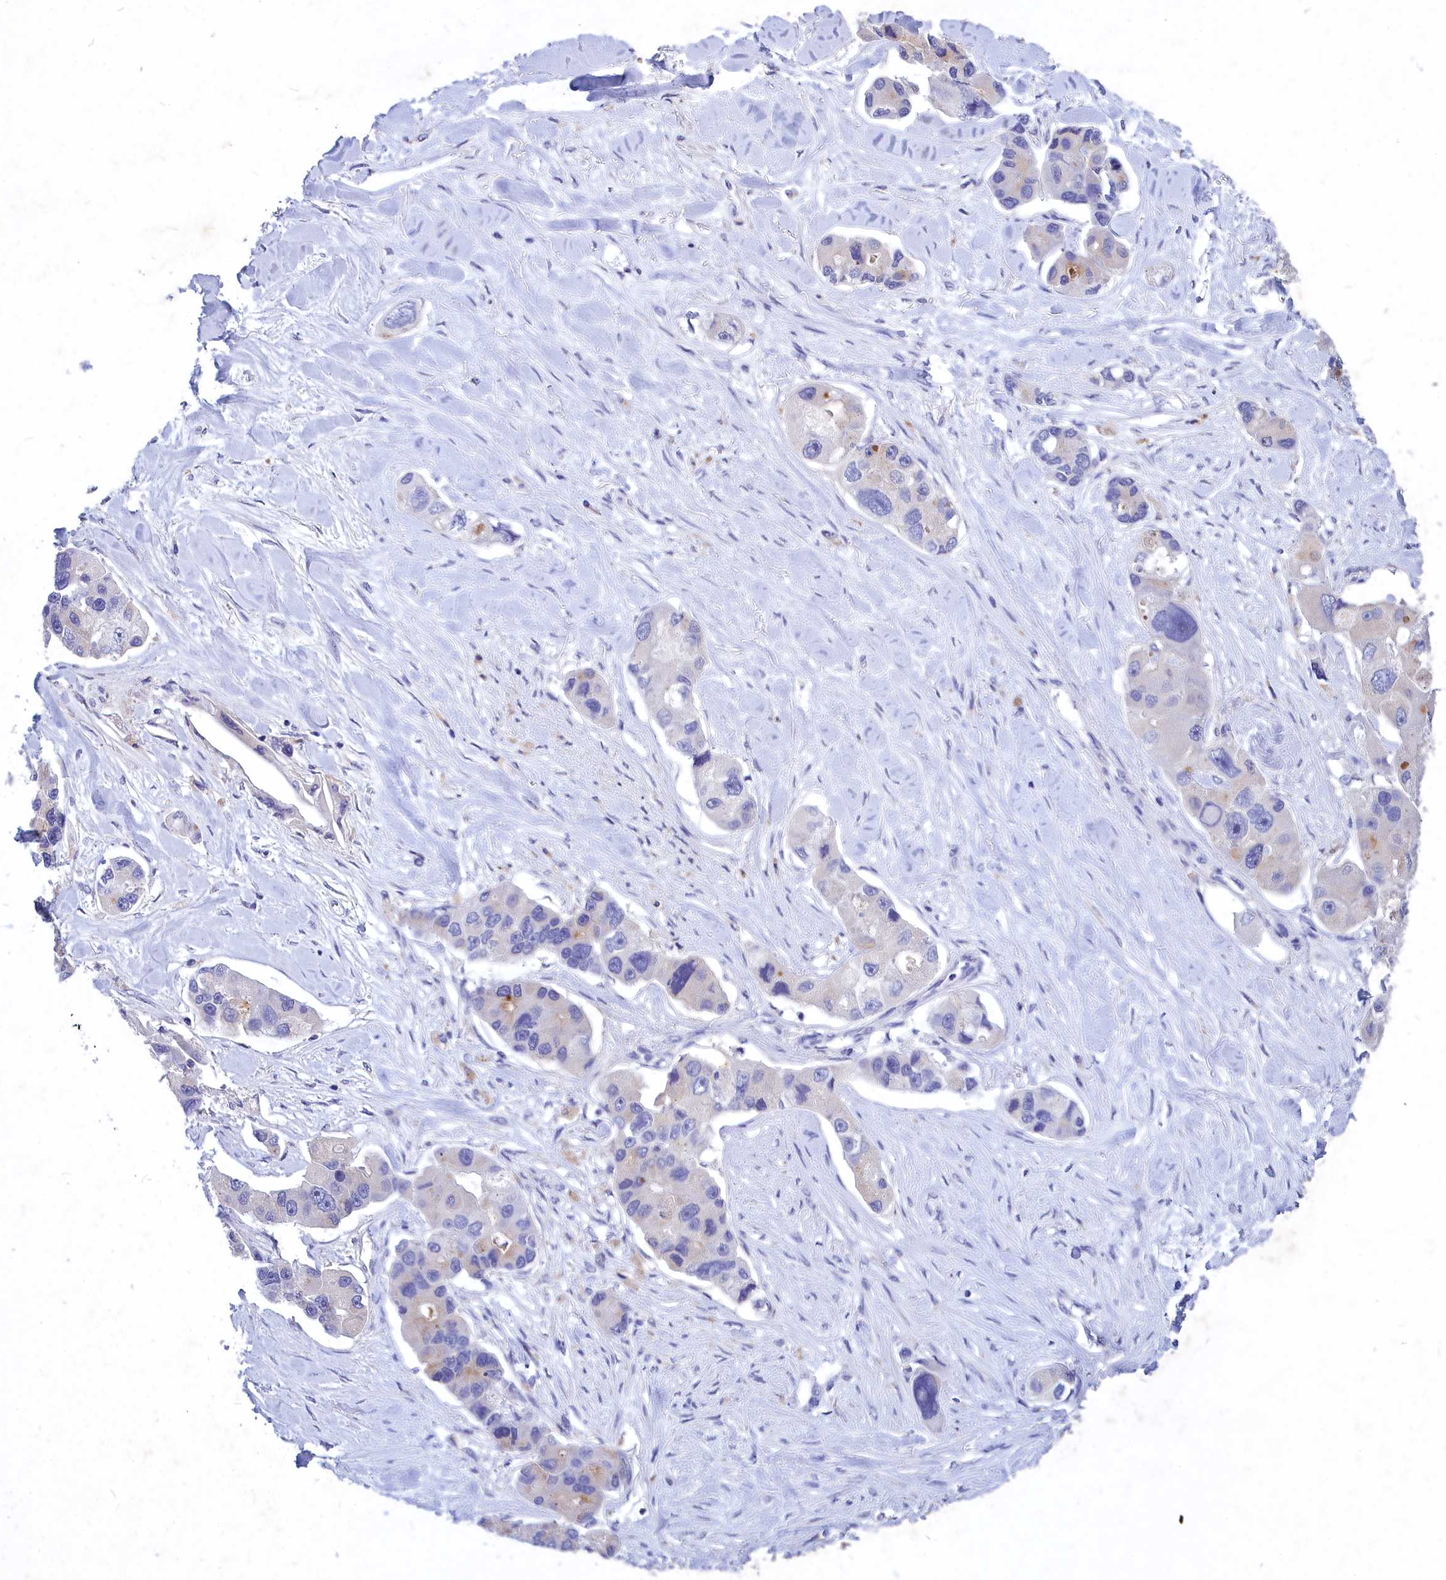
{"staining": {"intensity": "negative", "quantity": "none", "location": "none"}, "tissue": "lung cancer", "cell_type": "Tumor cells", "image_type": "cancer", "snomed": [{"axis": "morphology", "description": "Adenocarcinoma, NOS"}, {"axis": "topography", "description": "Lung"}], "caption": "Protein analysis of lung cancer (adenocarcinoma) displays no significant positivity in tumor cells. The staining is performed using DAB brown chromogen with nuclei counter-stained in using hematoxylin.", "gene": "DEFB119", "patient": {"sex": "female", "age": 54}}